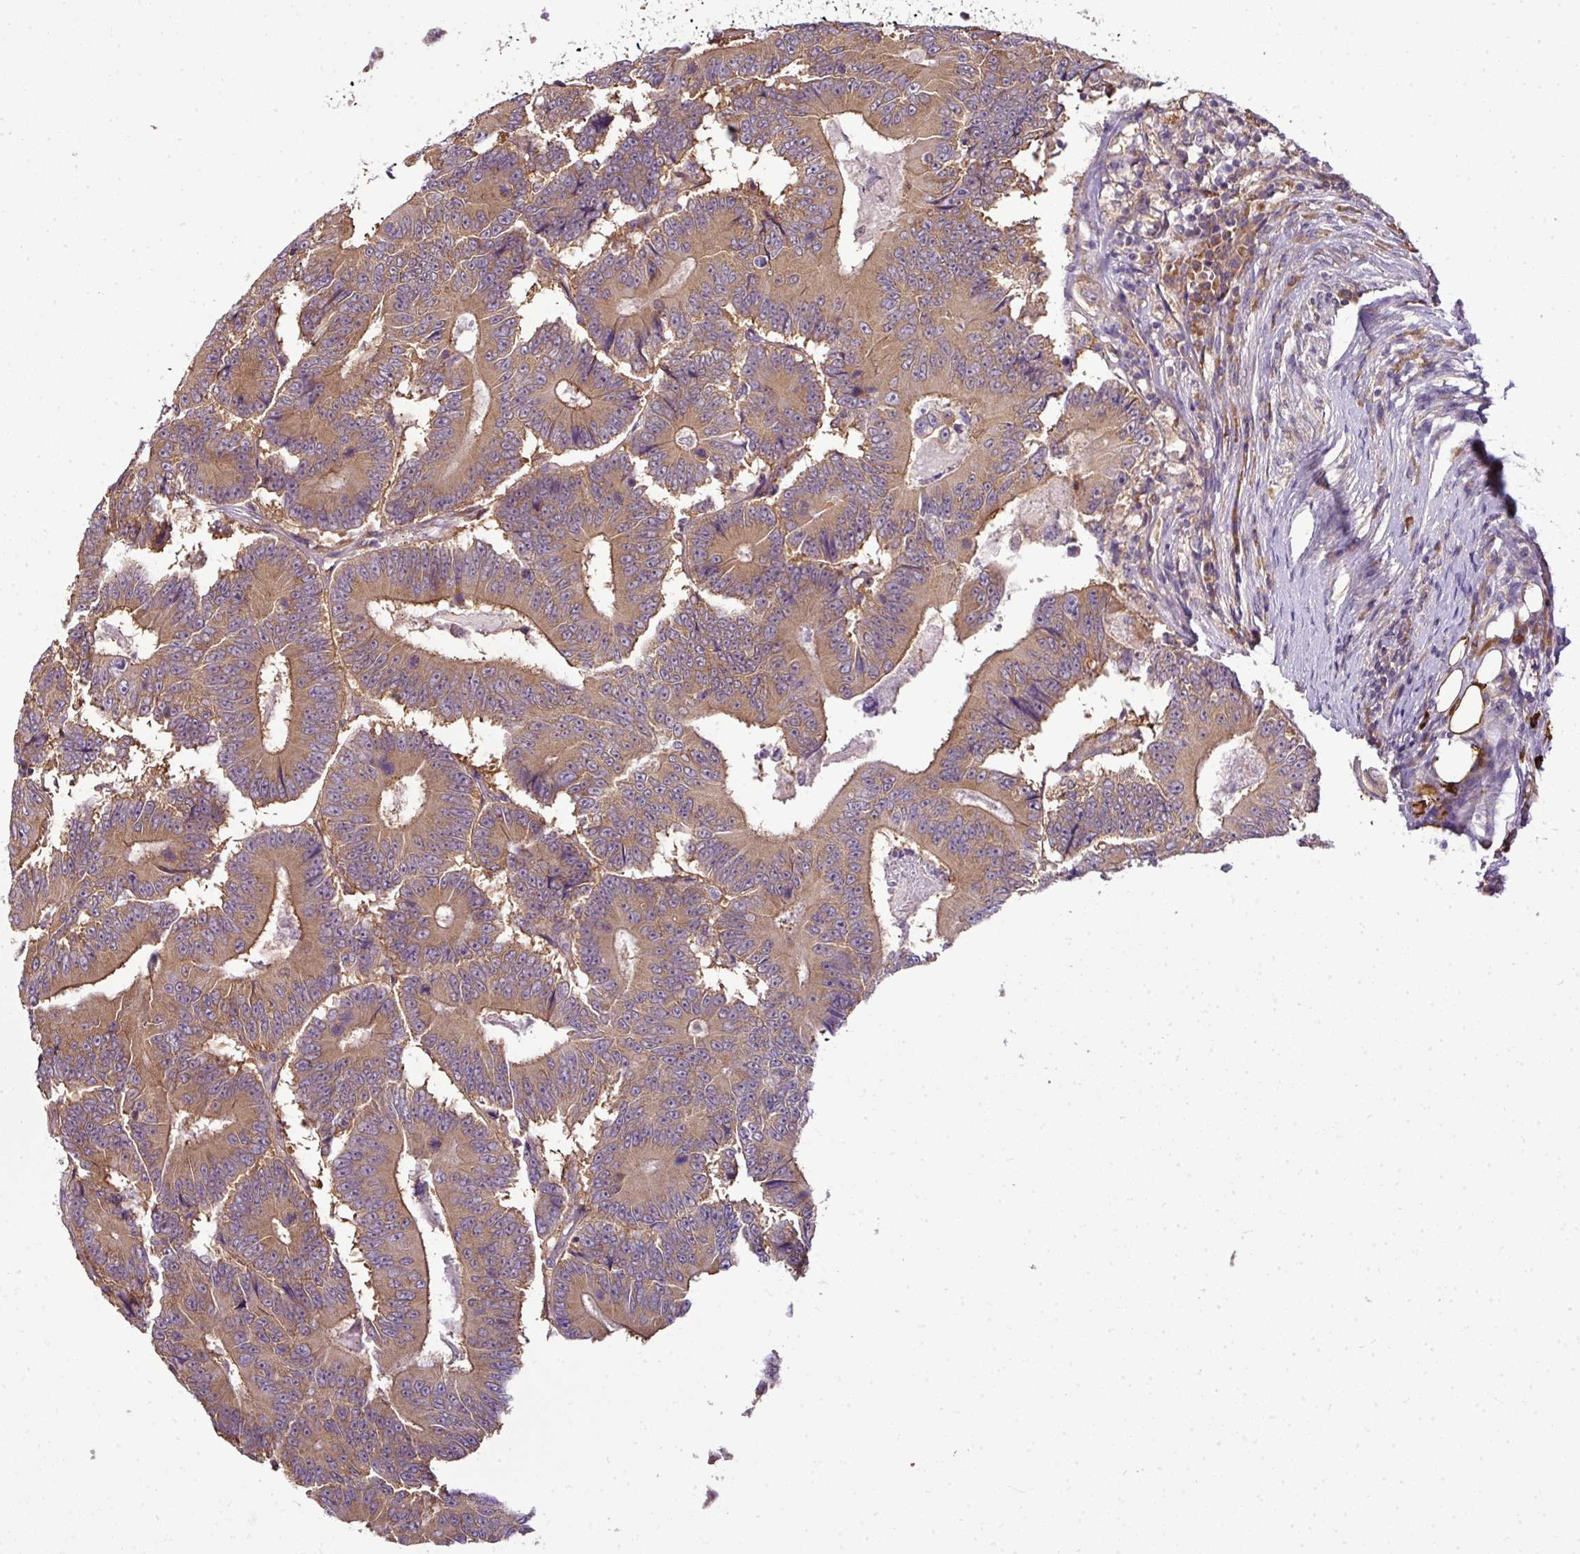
{"staining": {"intensity": "moderate", "quantity": ">75%", "location": "cytoplasmic/membranous"}, "tissue": "colorectal cancer", "cell_type": "Tumor cells", "image_type": "cancer", "snomed": [{"axis": "morphology", "description": "Adenocarcinoma, NOS"}, {"axis": "topography", "description": "Colon"}], "caption": "Immunohistochemistry (IHC) photomicrograph of human colorectal cancer stained for a protein (brown), which shows medium levels of moderate cytoplasmic/membranous staining in approximately >75% of tumor cells.", "gene": "RBM4B", "patient": {"sex": "male", "age": 83}}